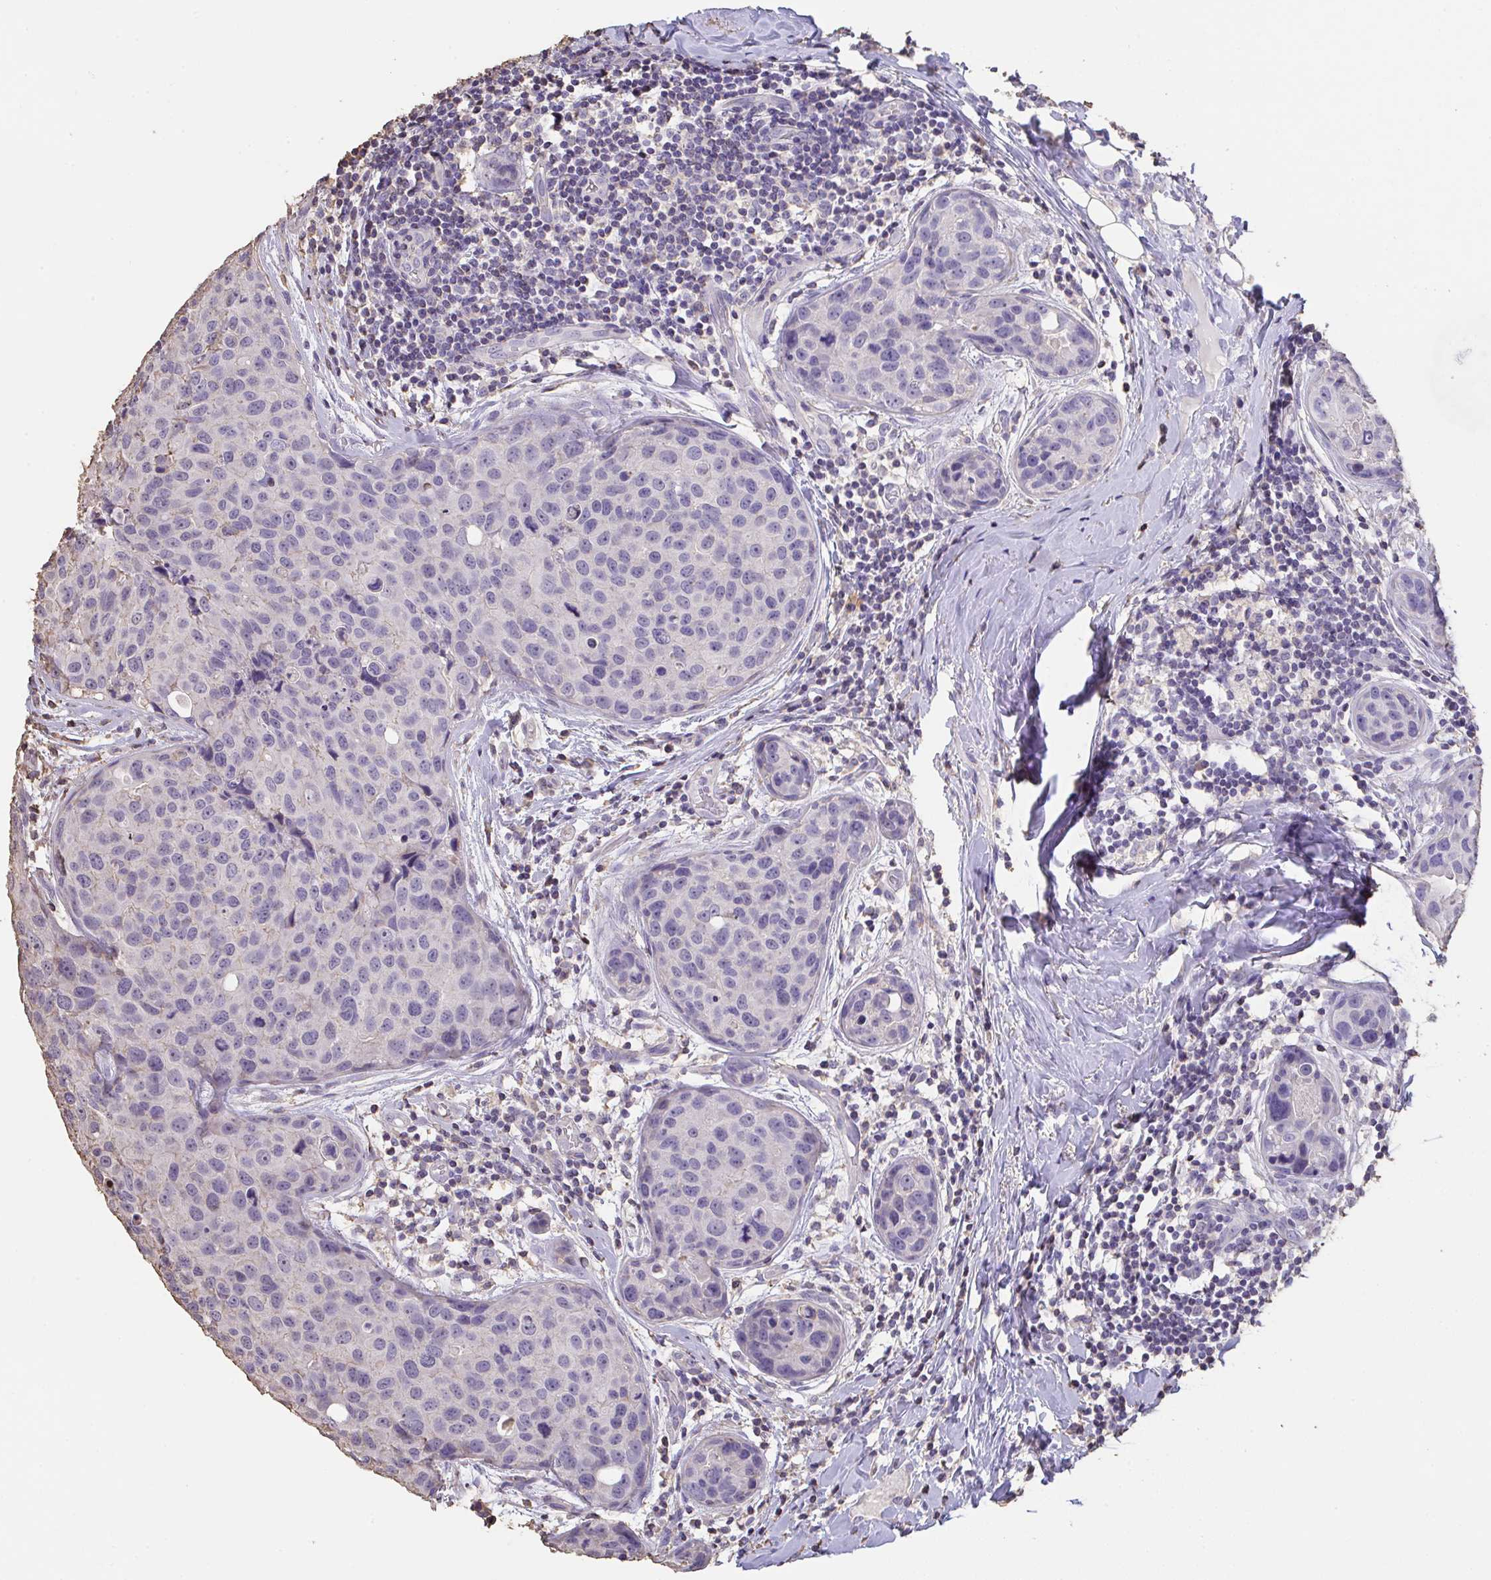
{"staining": {"intensity": "negative", "quantity": "none", "location": "none"}, "tissue": "breast cancer", "cell_type": "Tumor cells", "image_type": "cancer", "snomed": [{"axis": "morphology", "description": "Duct carcinoma"}, {"axis": "topography", "description": "Breast"}], "caption": "Breast infiltrating ductal carcinoma stained for a protein using immunohistochemistry reveals no positivity tumor cells.", "gene": "IL23R", "patient": {"sex": "female", "age": 24}}